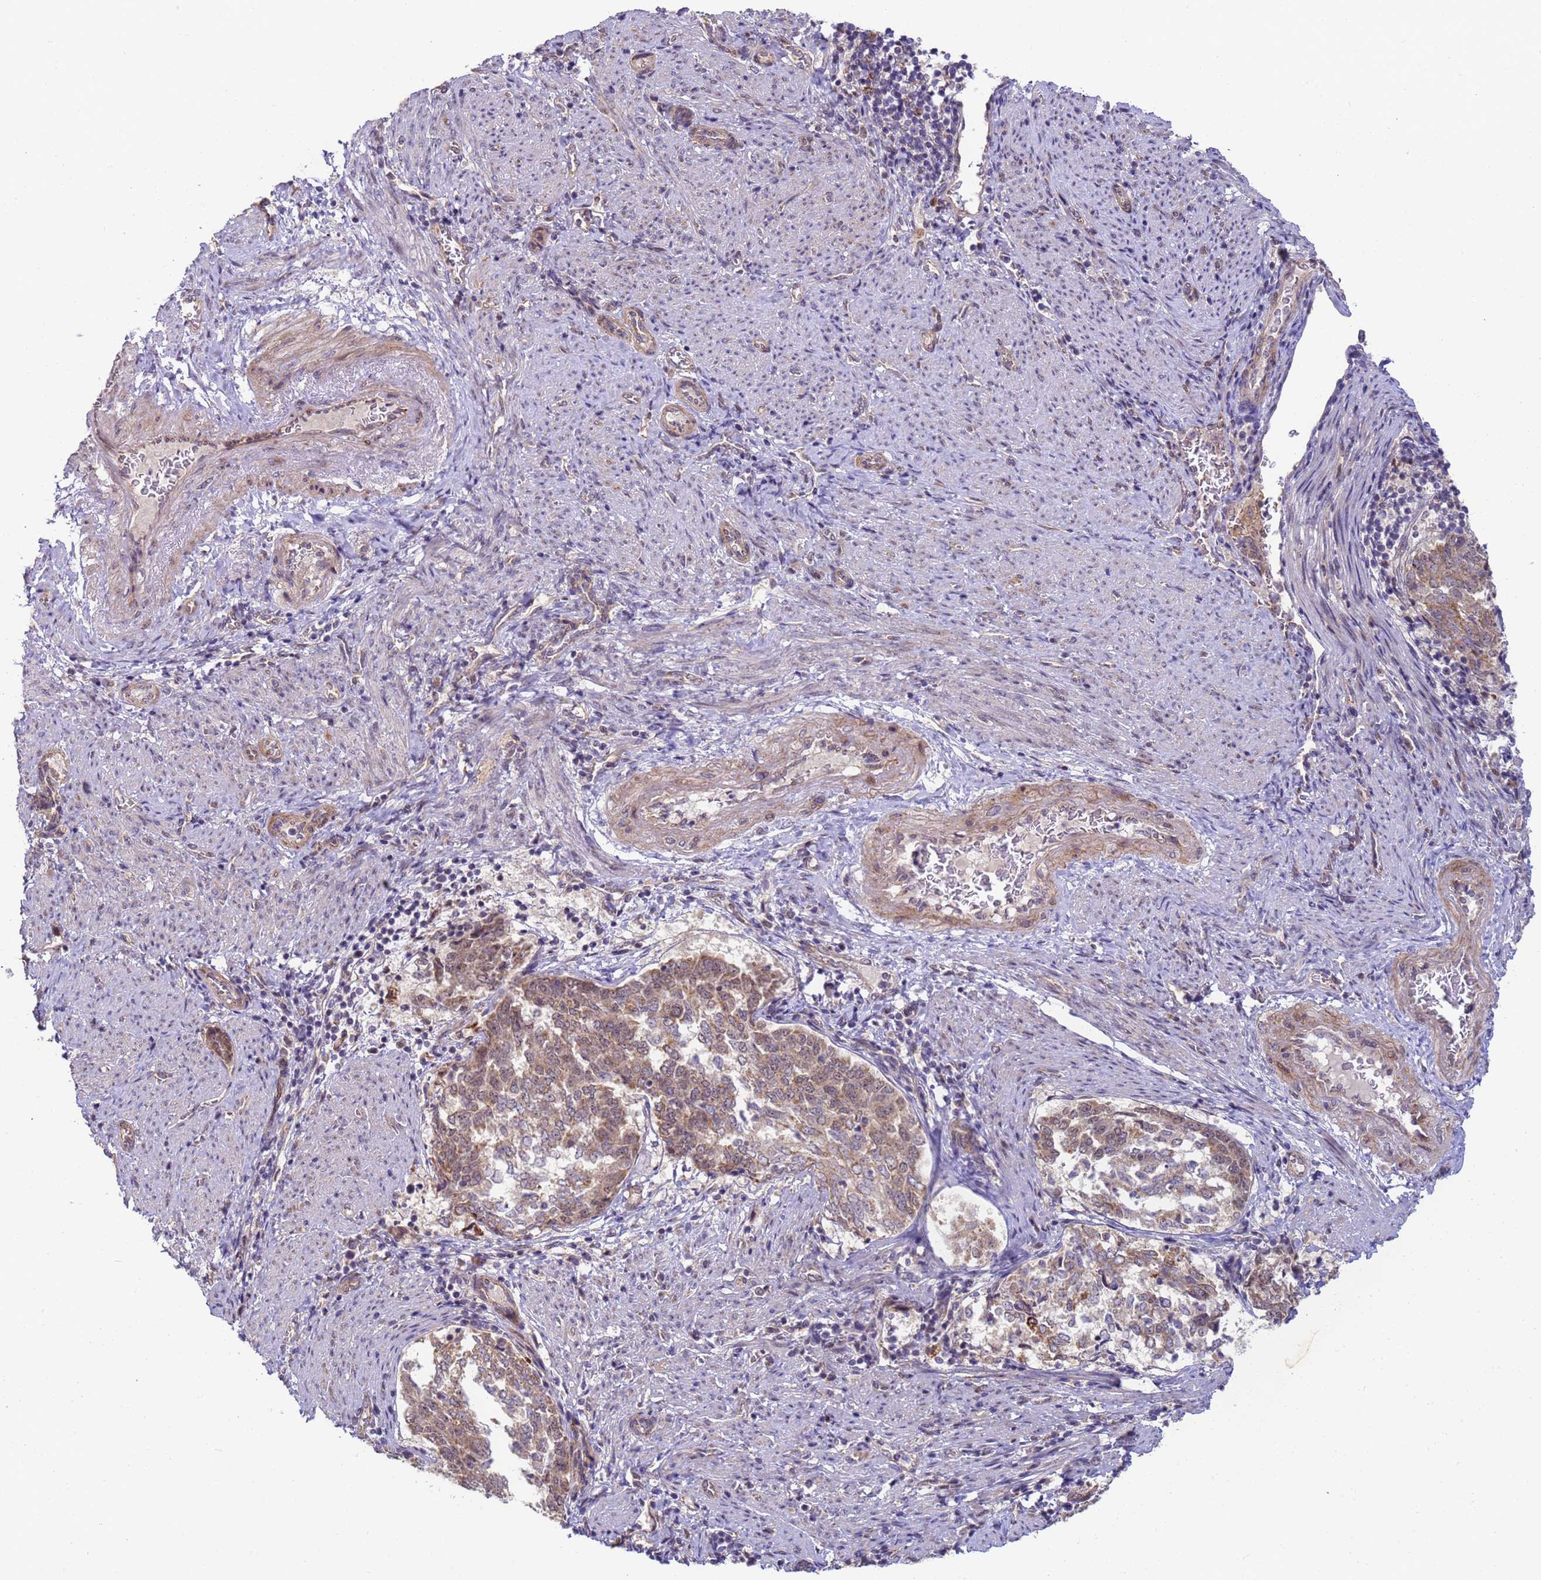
{"staining": {"intensity": "moderate", "quantity": ">75%", "location": "cytoplasmic/membranous"}, "tissue": "endometrial cancer", "cell_type": "Tumor cells", "image_type": "cancer", "snomed": [{"axis": "morphology", "description": "Adenocarcinoma, NOS"}, {"axis": "topography", "description": "Endometrium"}], "caption": "Protein expression analysis of endometrial adenocarcinoma displays moderate cytoplasmic/membranous positivity in approximately >75% of tumor cells.", "gene": "RAPGEF3", "patient": {"sex": "female", "age": 80}}